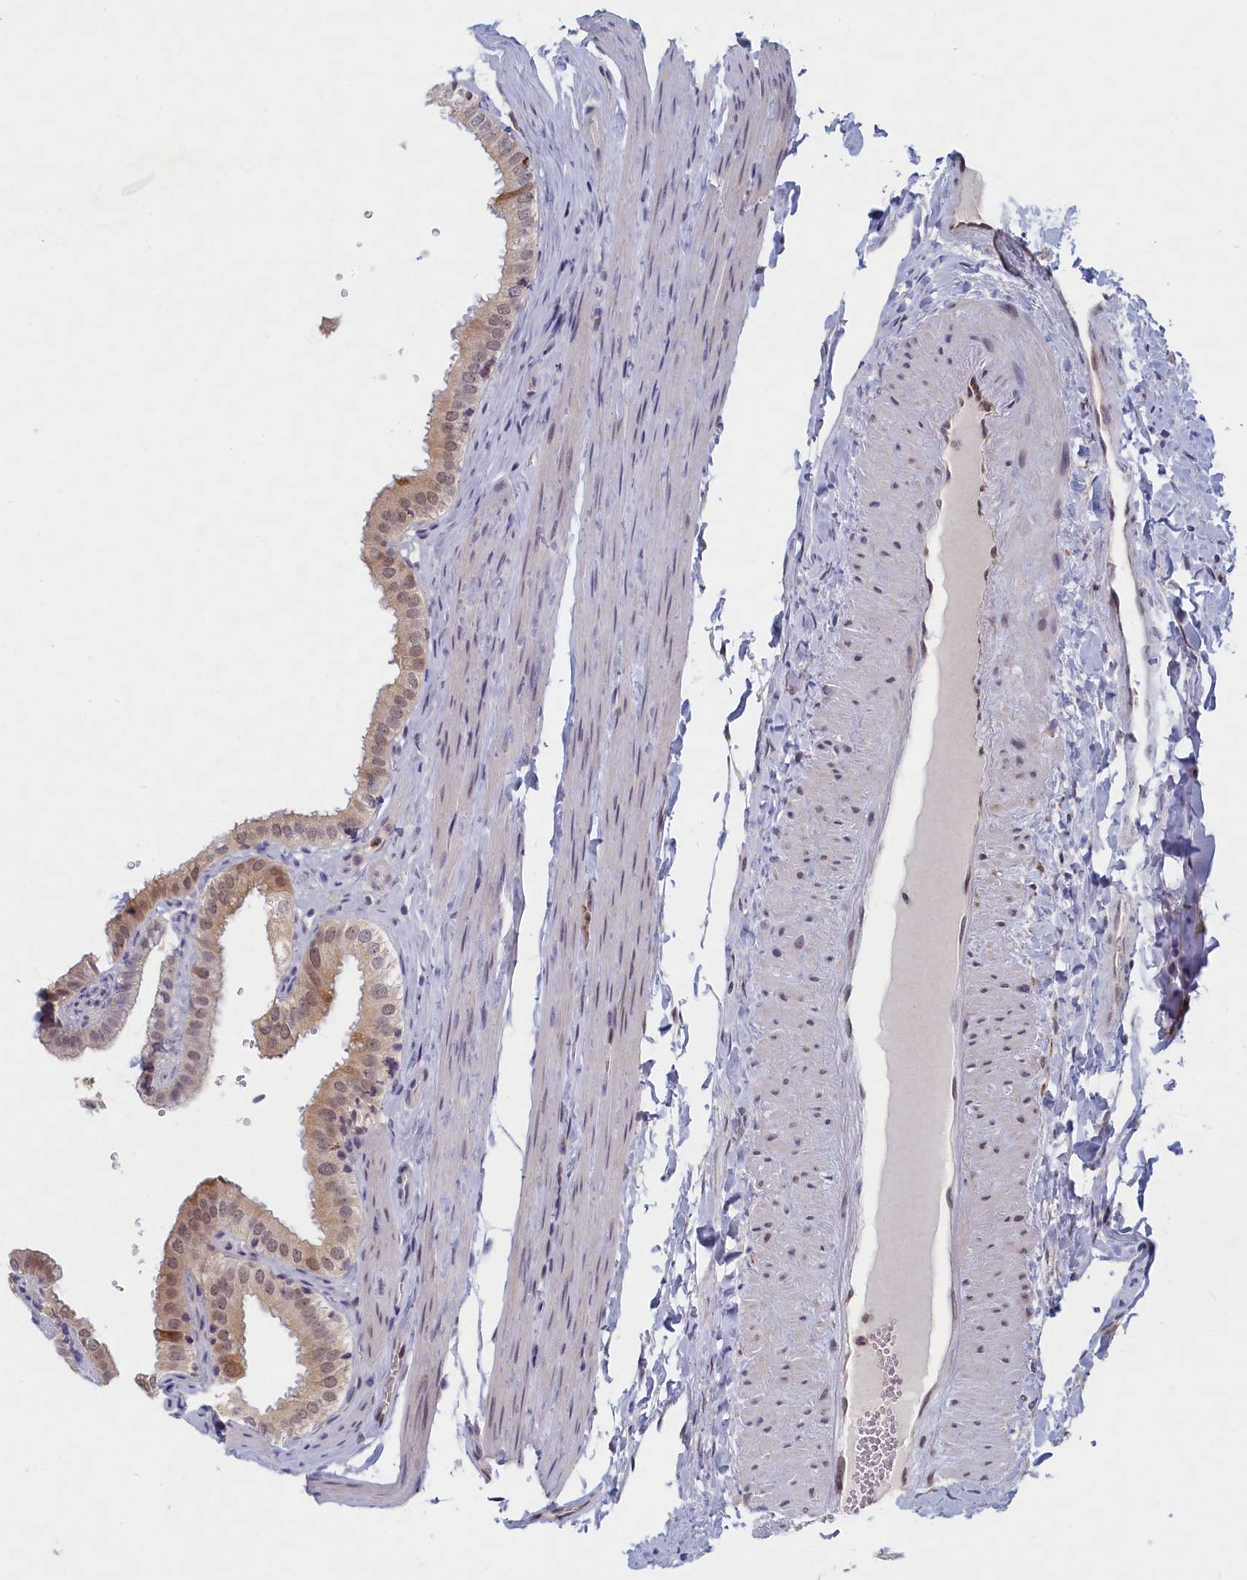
{"staining": {"intensity": "moderate", "quantity": "25%-75%", "location": "cytoplasmic/membranous,nuclear"}, "tissue": "gallbladder", "cell_type": "Glandular cells", "image_type": "normal", "snomed": [{"axis": "morphology", "description": "Normal tissue, NOS"}, {"axis": "topography", "description": "Gallbladder"}], "caption": "The image shows immunohistochemical staining of normal gallbladder. There is moderate cytoplasmic/membranous,nuclear expression is present in approximately 25%-75% of glandular cells. (DAB IHC with brightfield microscopy, high magnification).", "gene": "DNAJC17", "patient": {"sex": "female", "age": 61}}